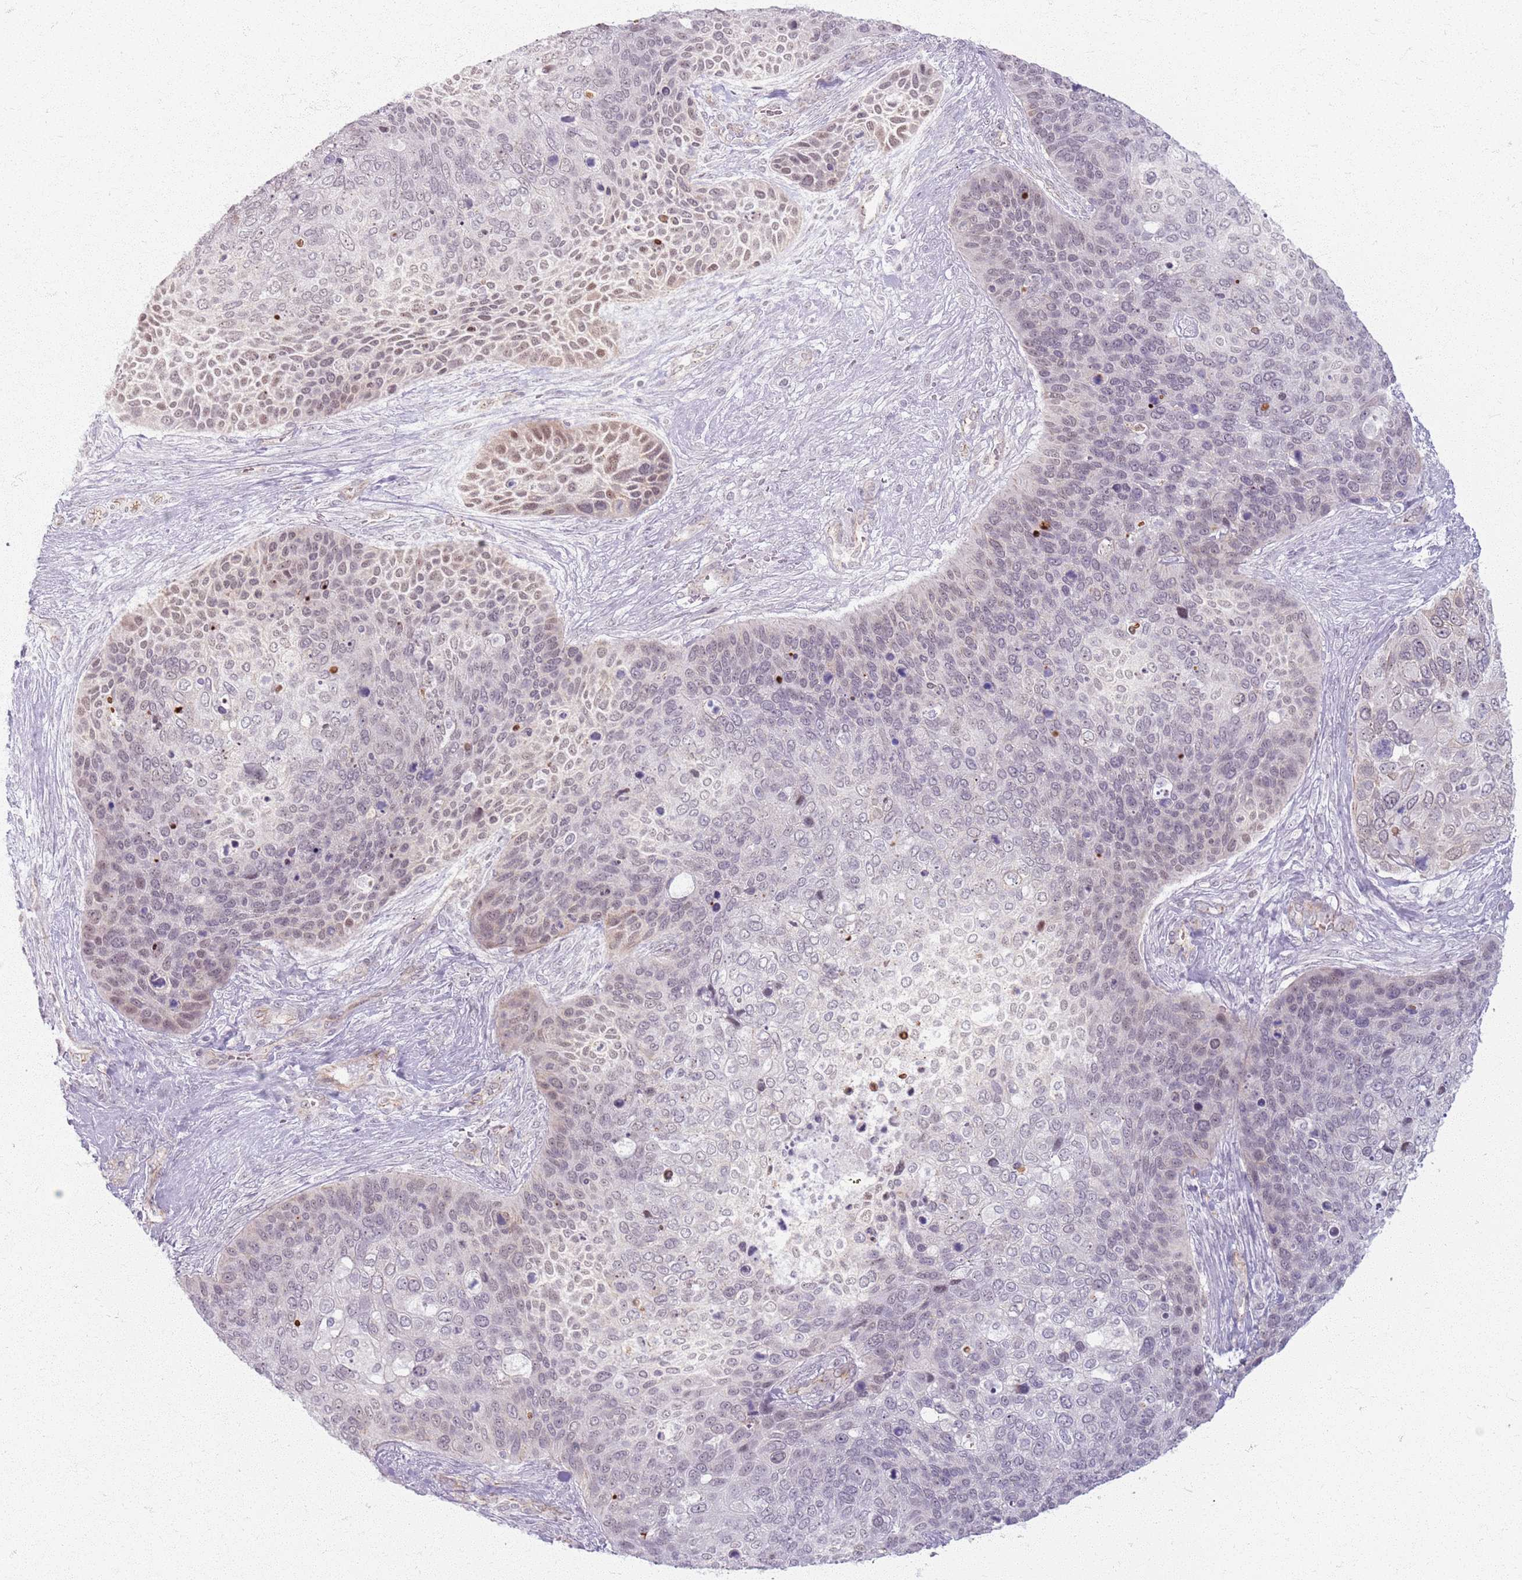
{"staining": {"intensity": "weak", "quantity": "25%-75%", "location": "nuclear"}, "tissue": "skin cancer", "cell_type": "Tumor cells", "image_type": "cancer", "snomed": [{"axis": "morphology", "description": "Basal cell carcinoma"}, {"axis": "topography", "description": "Skin"}], "caption": "The micrograph shows a brown stain indicating the presence of a protein in the nuclear of tumor cells in basal cell carcinoma (skin).", "gene": "KCNA5", "patient": {"sex": "female", "age": 74}}